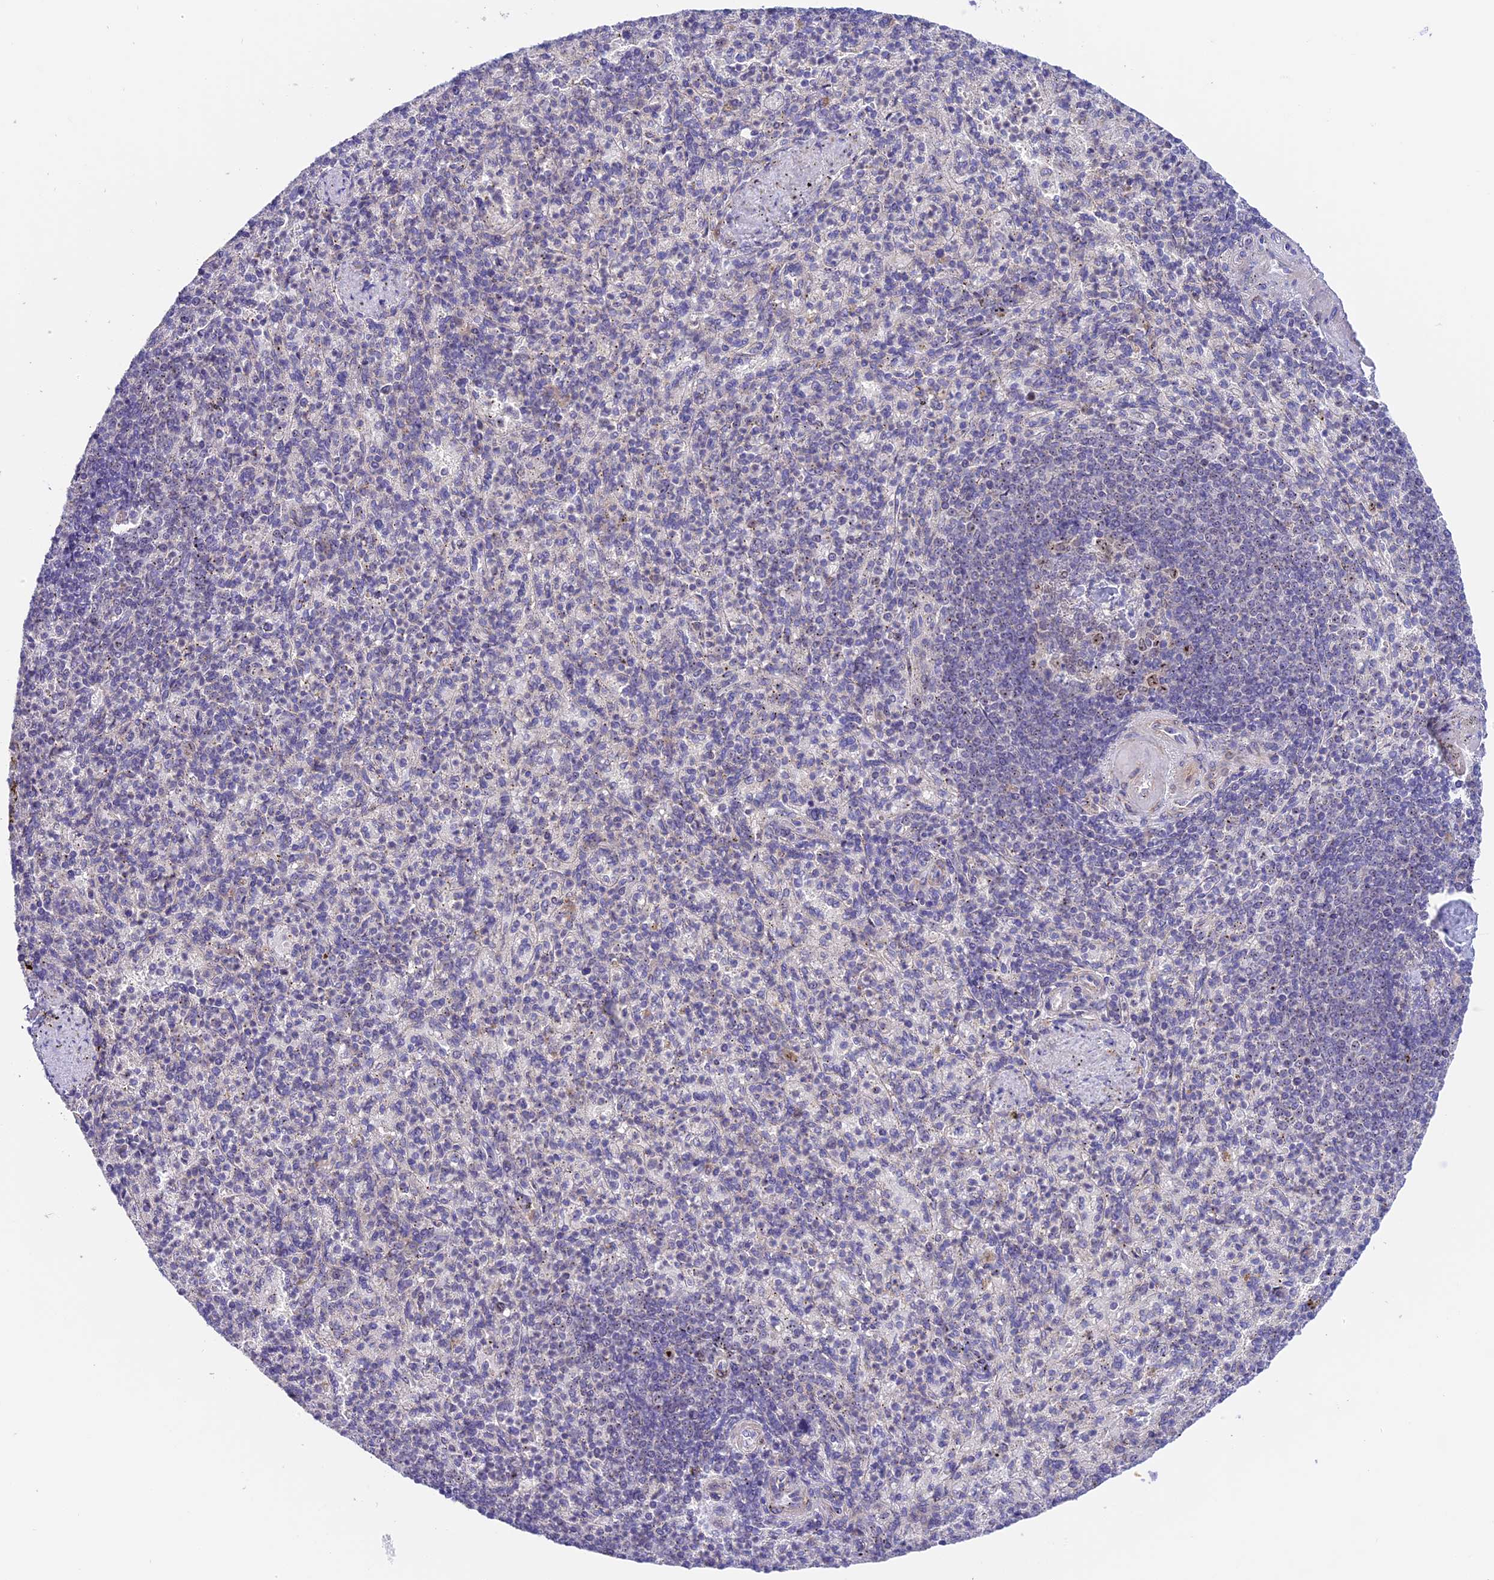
{"staining": {"intensity": "negative", "quantity": "none", "location": "none"}, "tissue": "spleen", "cell_type": "Cells in red pulp", "image_type": "normal", "snomed": [{"axis": "morphology", "description": "Normal tissue, NOS"}, {"axis": "topography", "description": "Spleen"}], "caption": "IHC micrograph of unremarkable human spleen stained for a protein (brown), which exhibits no expression in cells in red pulp.", "gene": "RAD51", "patient": {"sex": "female", "age": 74}}